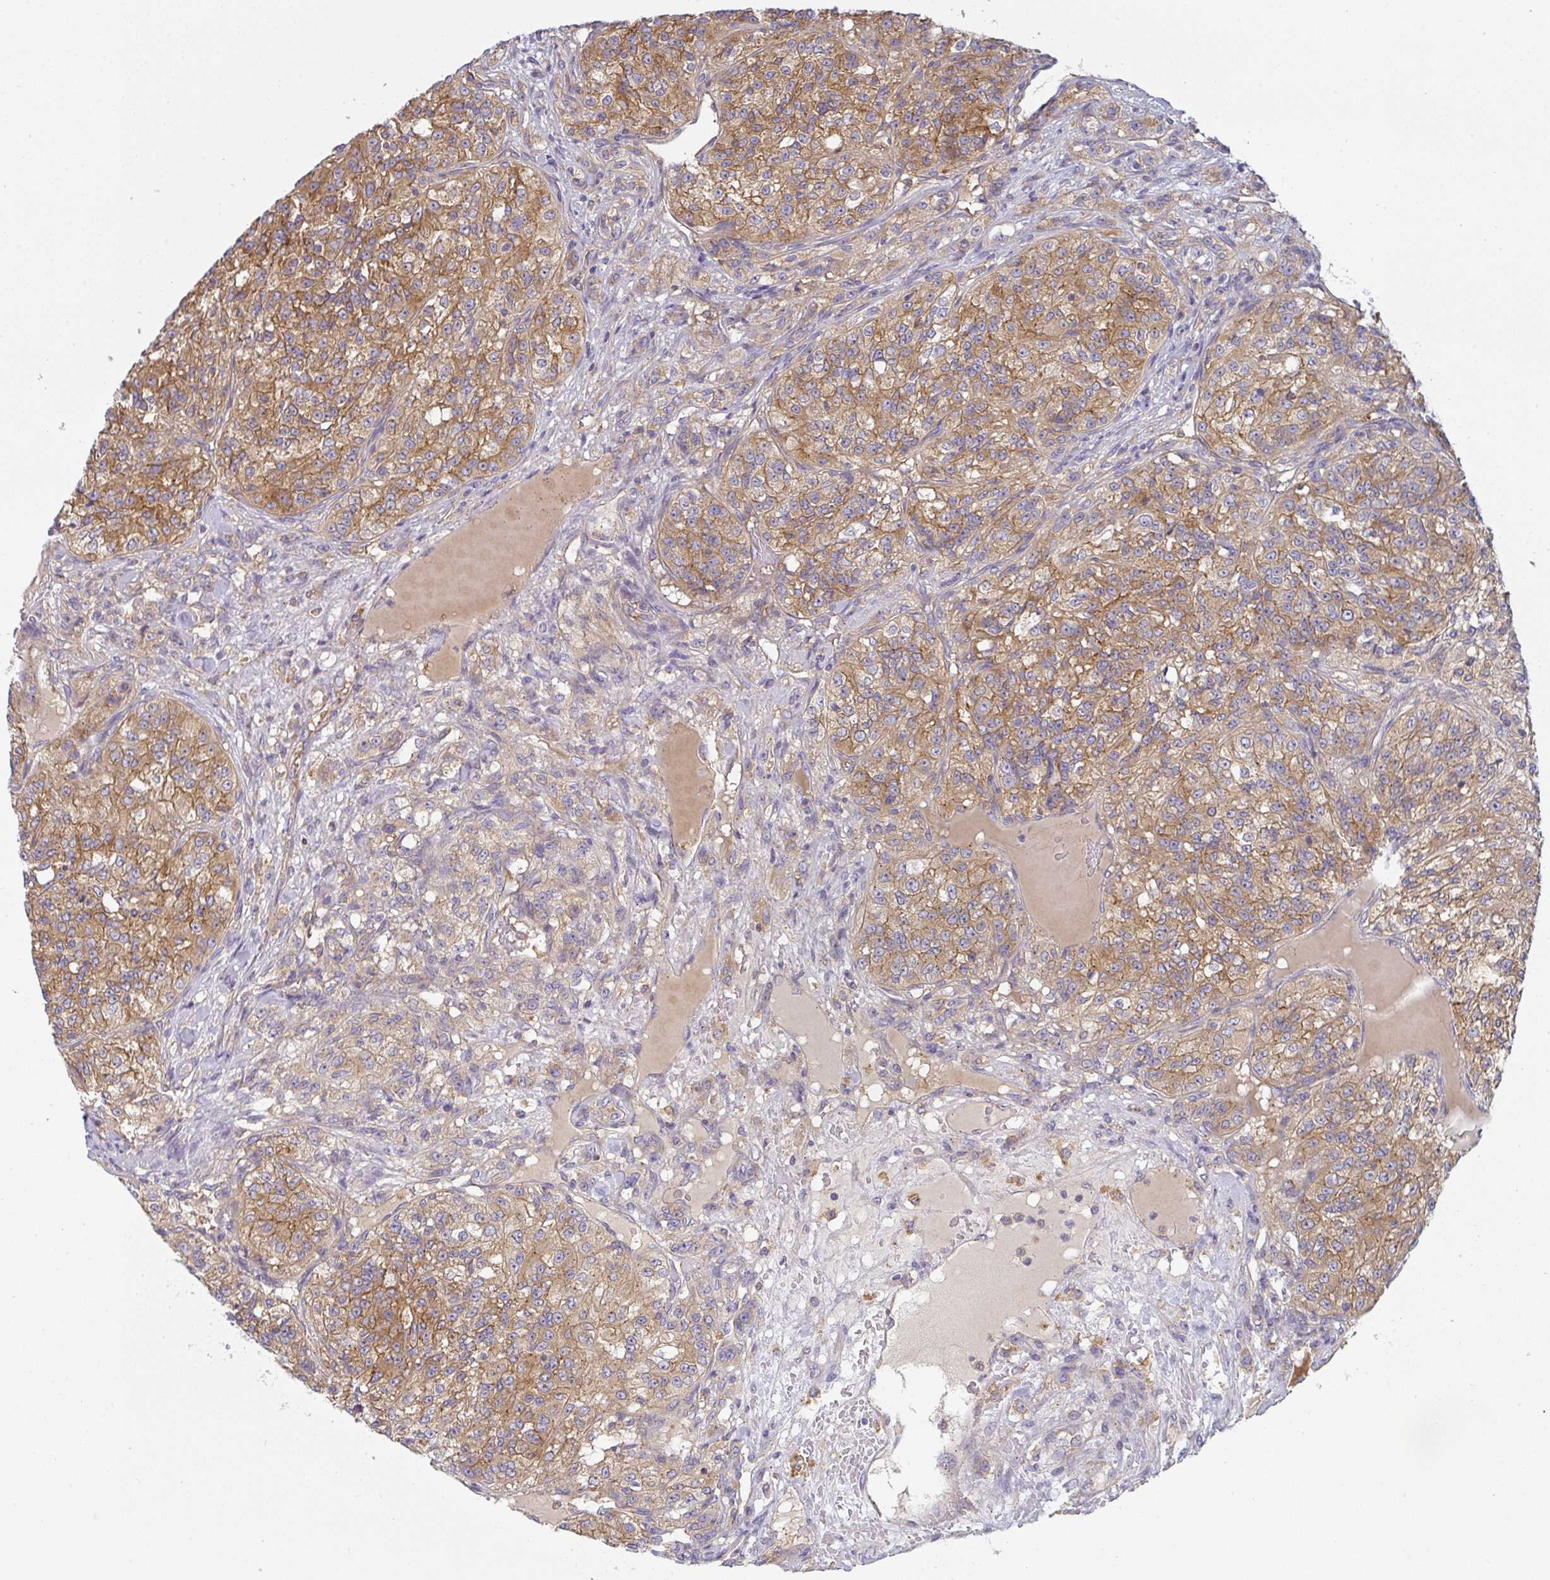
{"staining": {"intensity": "moderate", "quantity": ">75%", "location": "cytoplasmic/membranous"}, "tissue": "renal cancer", "cell_type": "Tumor cells", "image_type": "cancer", "snomed": [{"axis": "morphology", "description": "Adenocarcinoma, NOS"}, {"axis": "topography", "description": "Kidney"}], "caption": "Protein expression analysis of human adenocarcinoma (renal) reveals moderate cytoplasmic/membranous expression in about >75% of tumor cells.", "gene": "SNX5", "patient": {"sex": "female", "age": 63}}